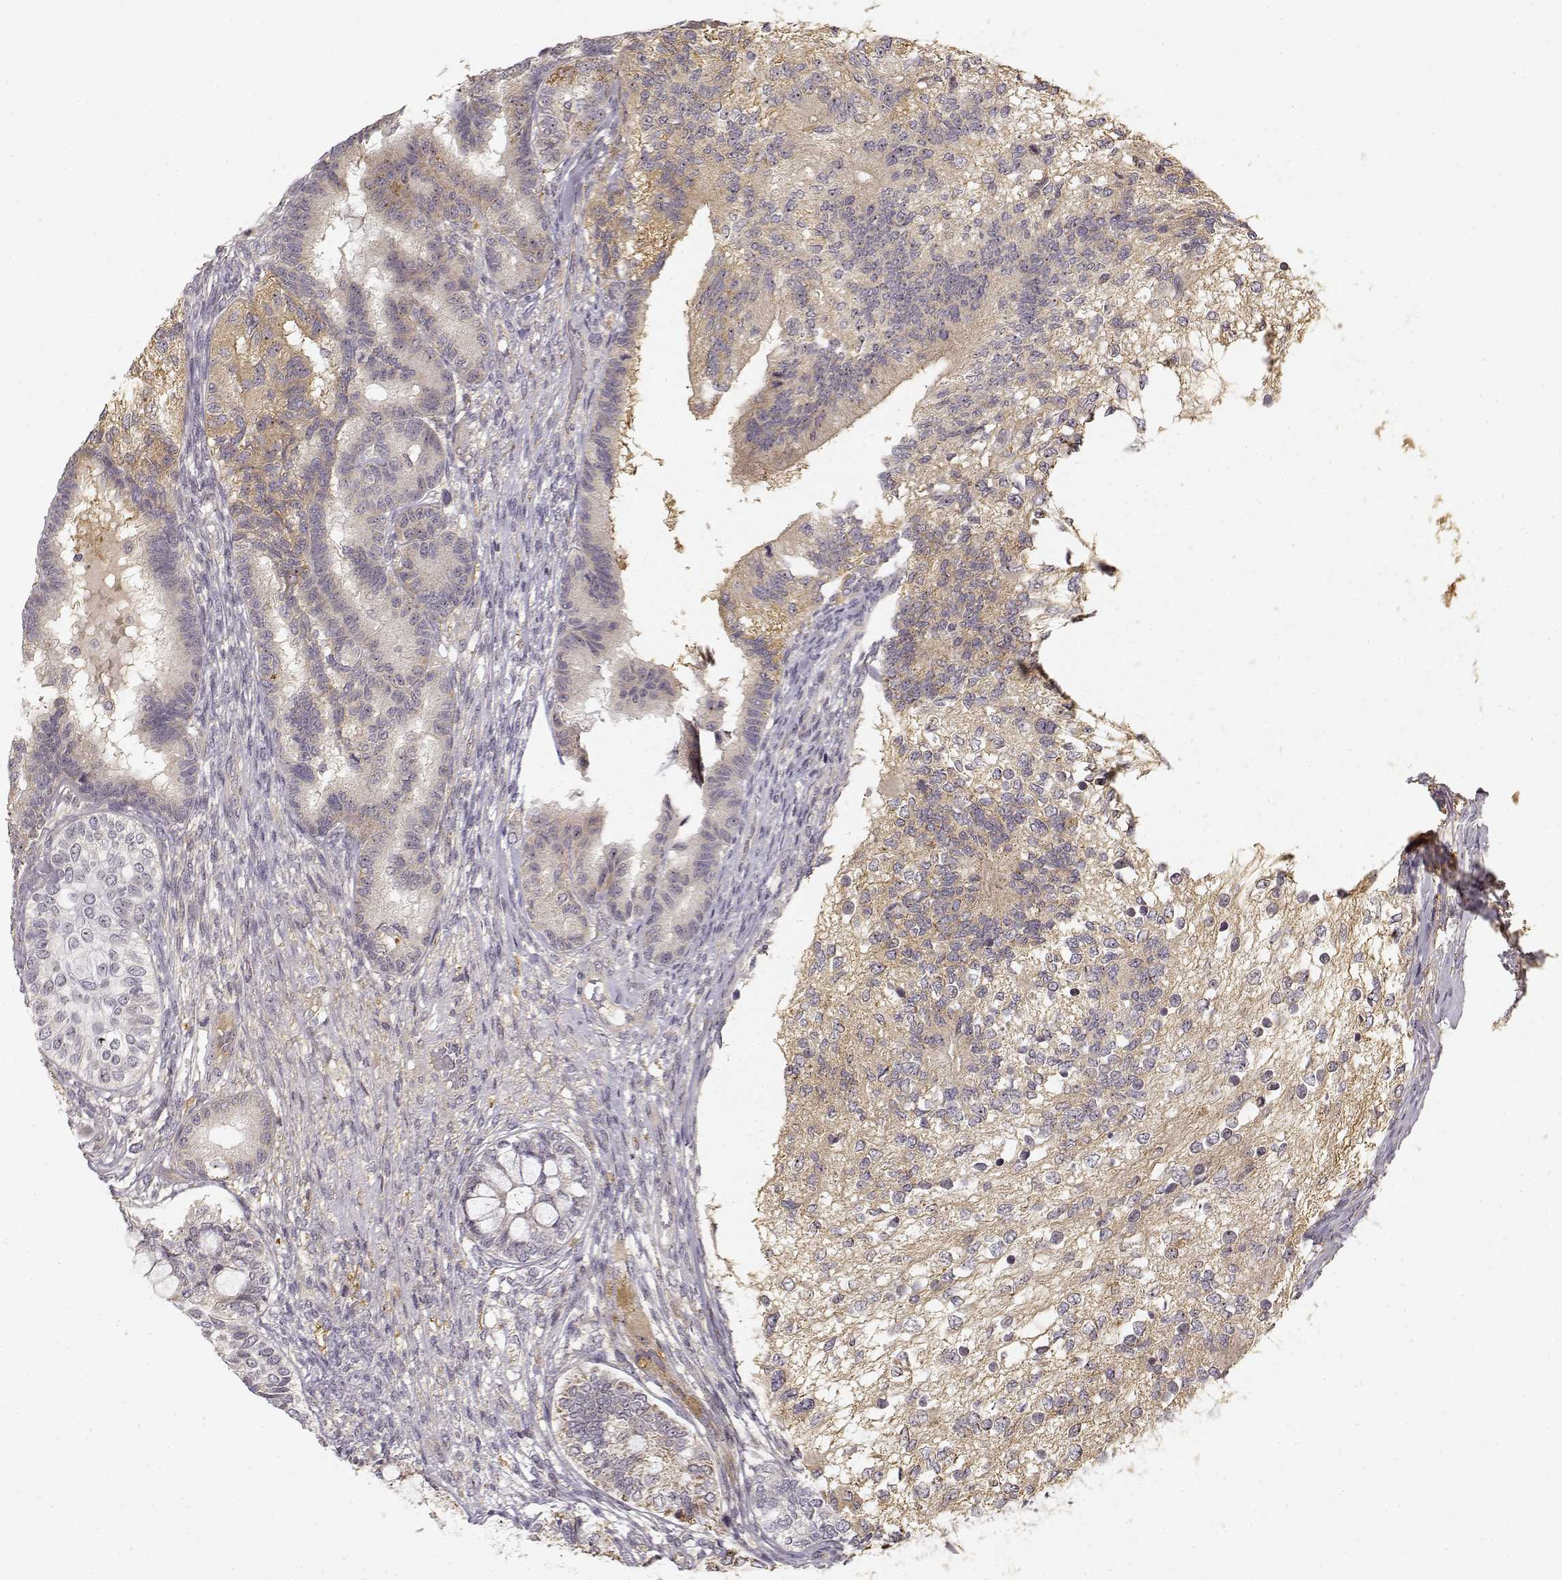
{"staining": {"intensity": "weak", "quantity": ">75%", "location": "cytoplasmic/membranous"}, "tissue": "testis cancer", "cell_type": "Tumor cells", "image_type": "cancer", "snomed": [{"axis": "morphology", "description": "Seminoma, NOS"}, {"axis": "morphology", "description": "Carcinoma, Embryonal, NOS"}, {"axis": "topography", "description": "Testis"}], "caption": "A low amount of weak cytoplasmic/membranous expression is seen in approximately >75% of tumor cells in embryonal carcinoma (testis) tissue. (DAB (3,3'-diaminobenzidine) IHC, brown staining for protein, blue staining for nuclei).", "gene": "MED12L", "patient": {"sex": "male", "age": 41}}